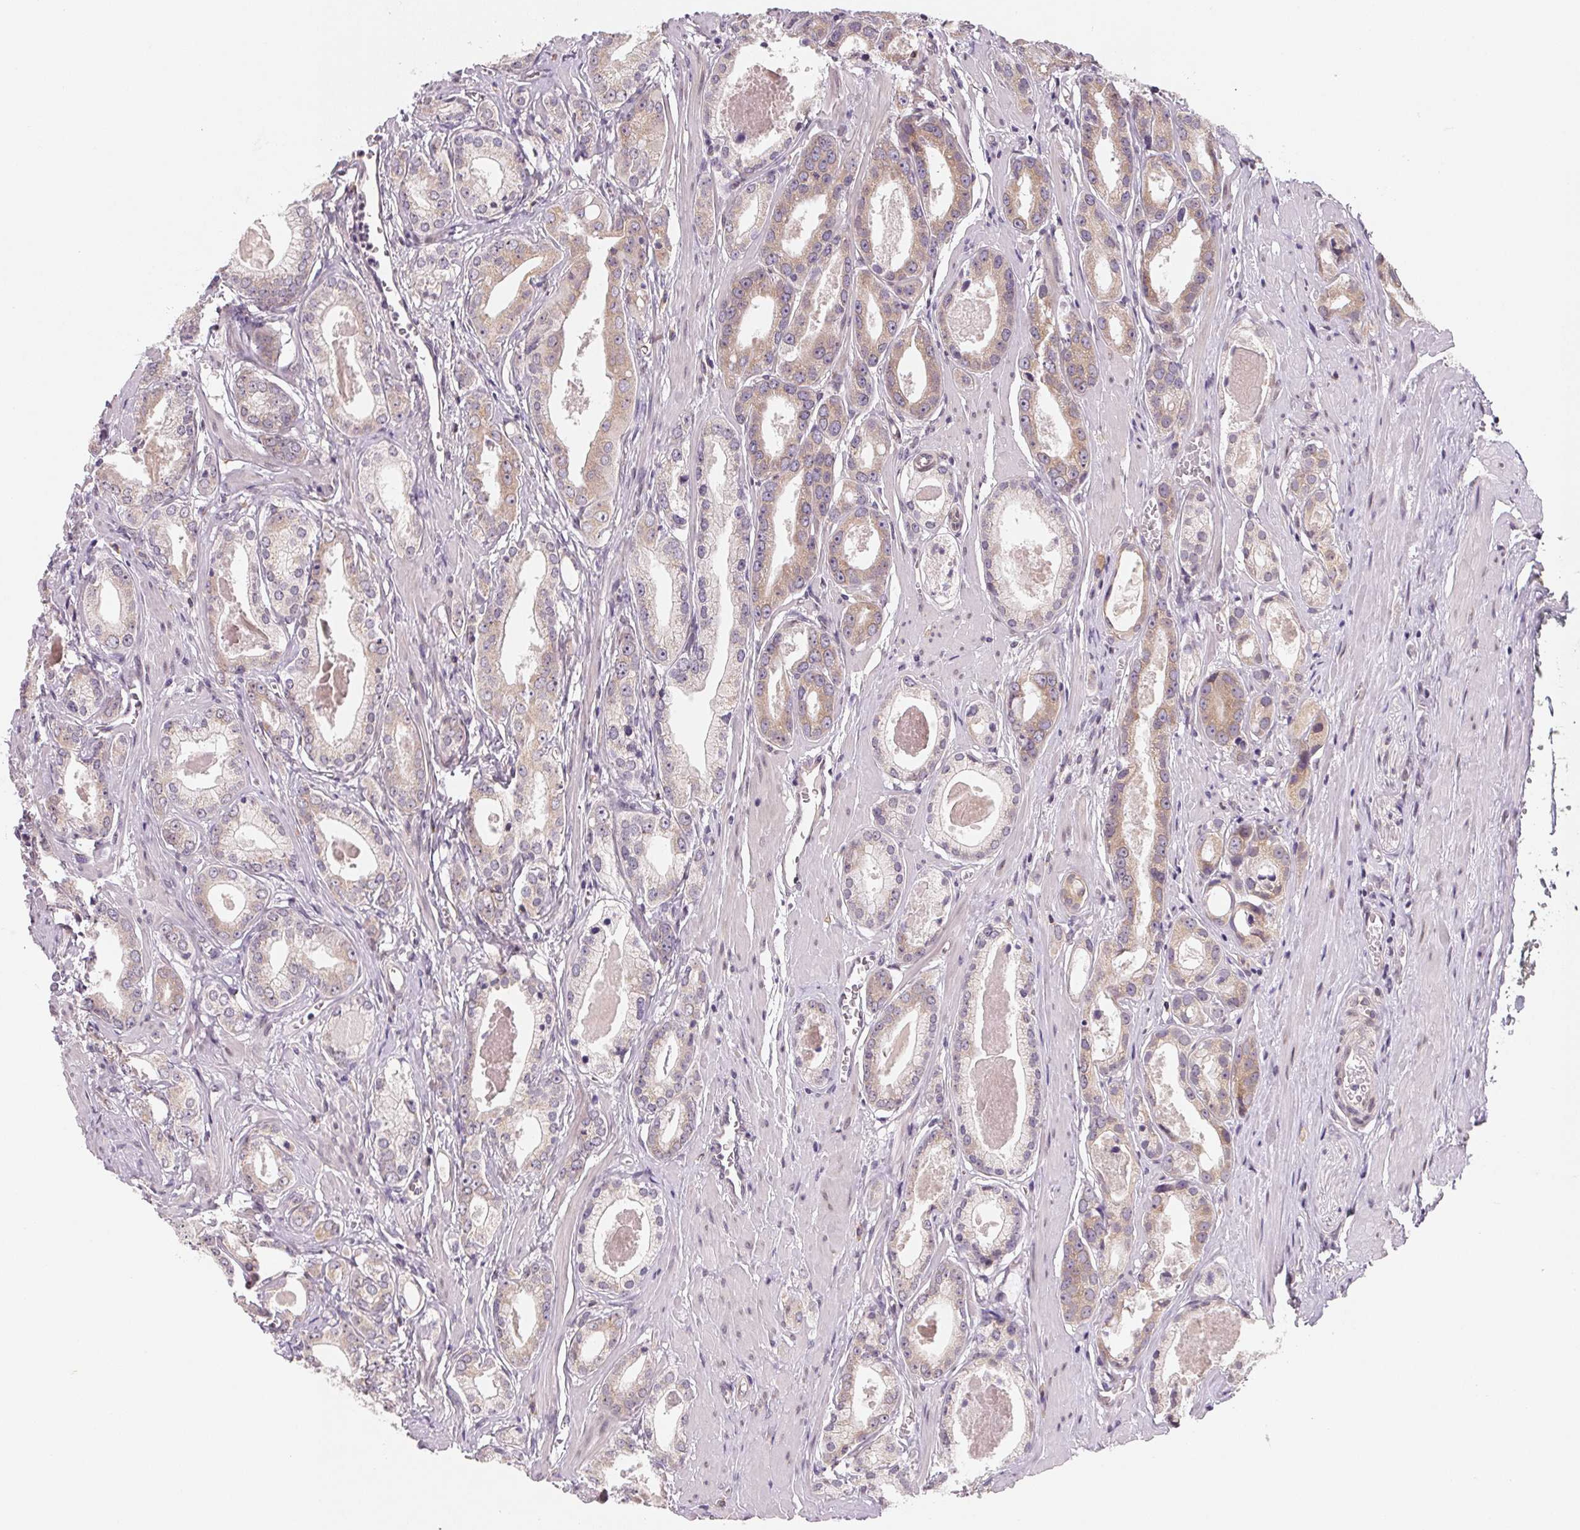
{"staining": {"intensity": "weak", "quantity": "25%-75%", "location": "cytoplasmic/membranous"}, "tissue": "prostate cancer", "cell_type": "Tumor cells", "image_type": "cancer", "snomed": [{"axis": "morphology", "description": "Adenocarcinoma, NOS"}, {"axis": "morphology", "description": "Adenocarcinoma, Low grade"}, {"axis": "topography", "description": "Prostate"}], "caption": "Tumor cells exhibit low levels of weak cytoplasmic/membranous positivity in approximately 25%-75% of cells in prostate adenocarcinoma (low-grade). (DAB (3,3'-diaminobenzidine) IHC with brightfield microscopy, high magnification).", "gene": "EI24", "patient": {"sex": "male", "age": 64}}